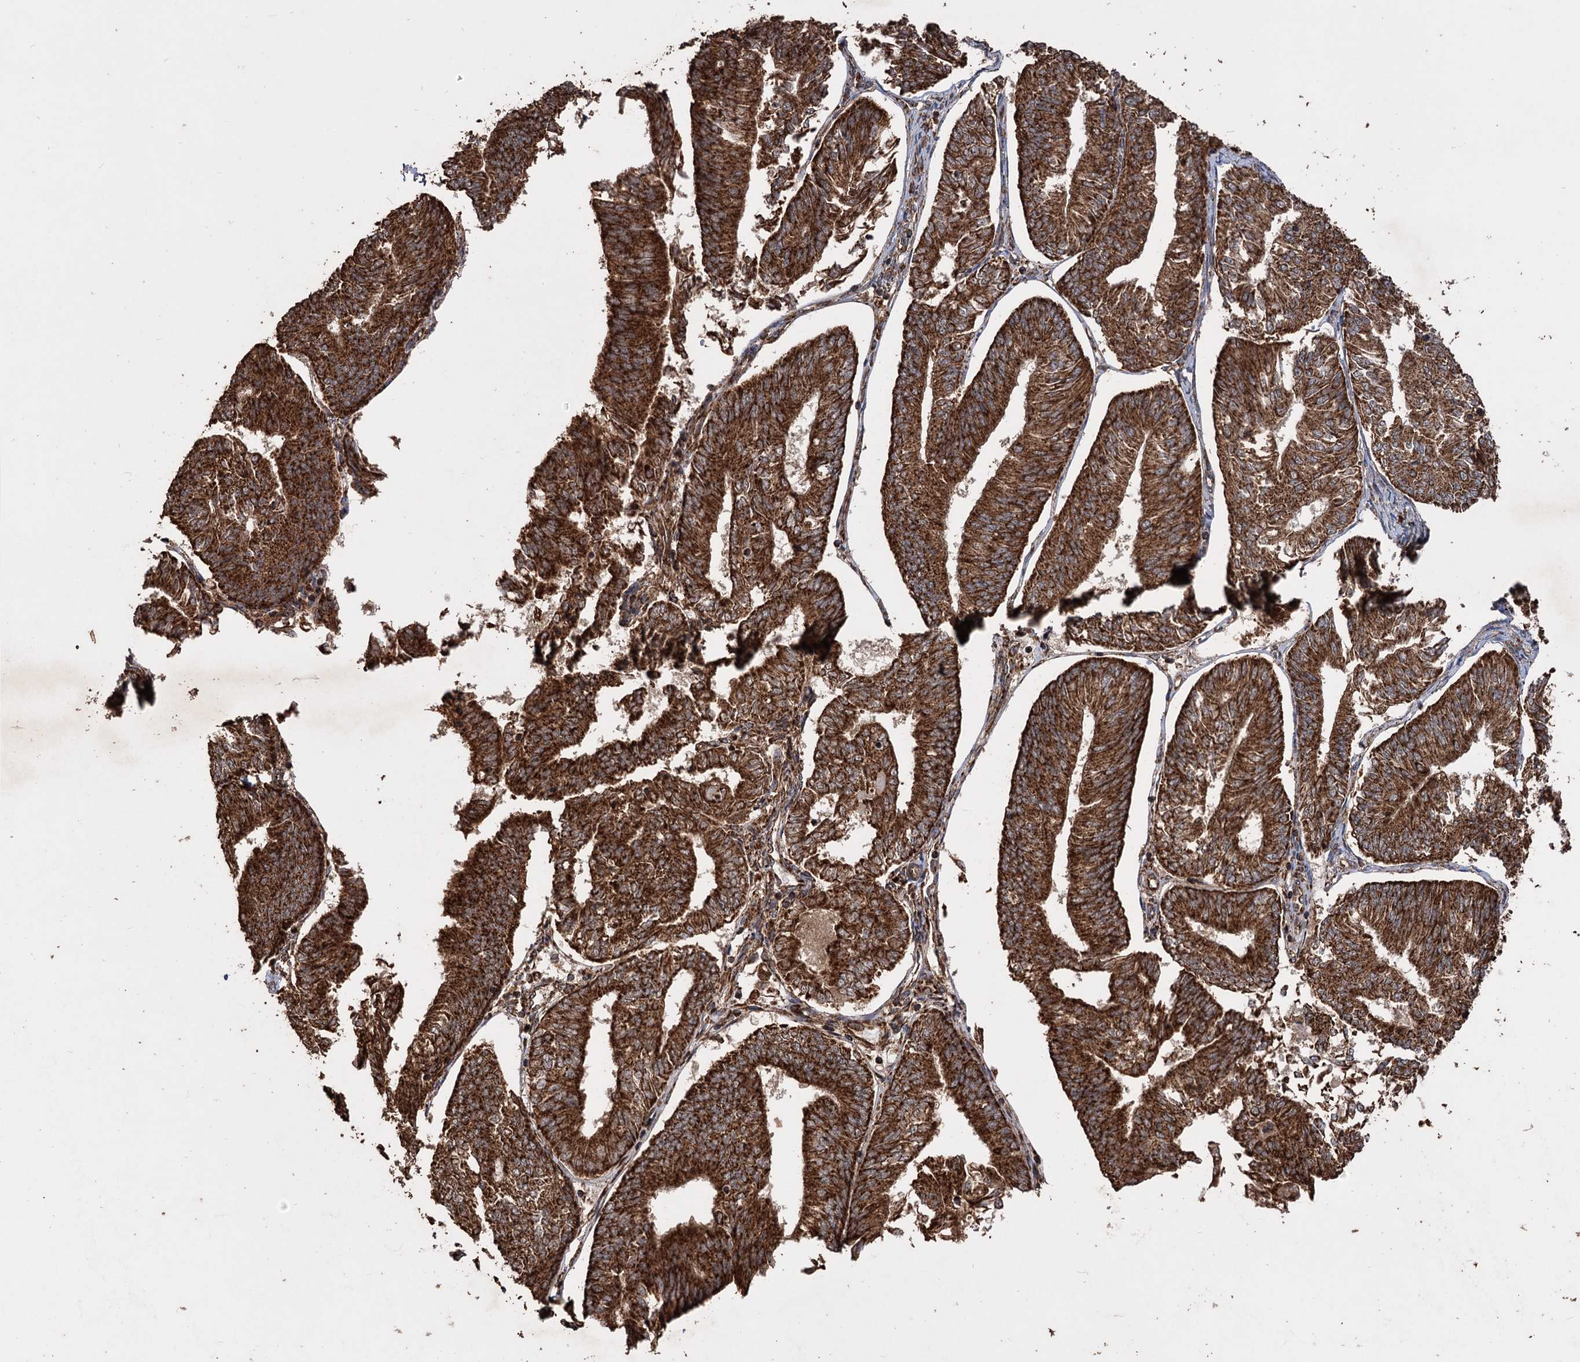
{"staining": {"intensity": "strong", "quantity": ">75%", "location": "cytoplasmic/membranous"}, "tissue": "endometrial cancer", "cell_type": "Tumor cells", "image_type": "cancer", "snomed": [{"axis": "morphology", "description": "Adenocarcinoma, NOS"}, {"axis": "topography", "description": "Endometrium"}], "caption": "A high-resolution image shows IHC staining of adenocarcinoma (endometrial), which demonstrates strong cytoplasmic/membranous expression in approximately >75% of tumor cells.", "gene": "IPO4", "patient": {"sex": "female", "age": 58}}